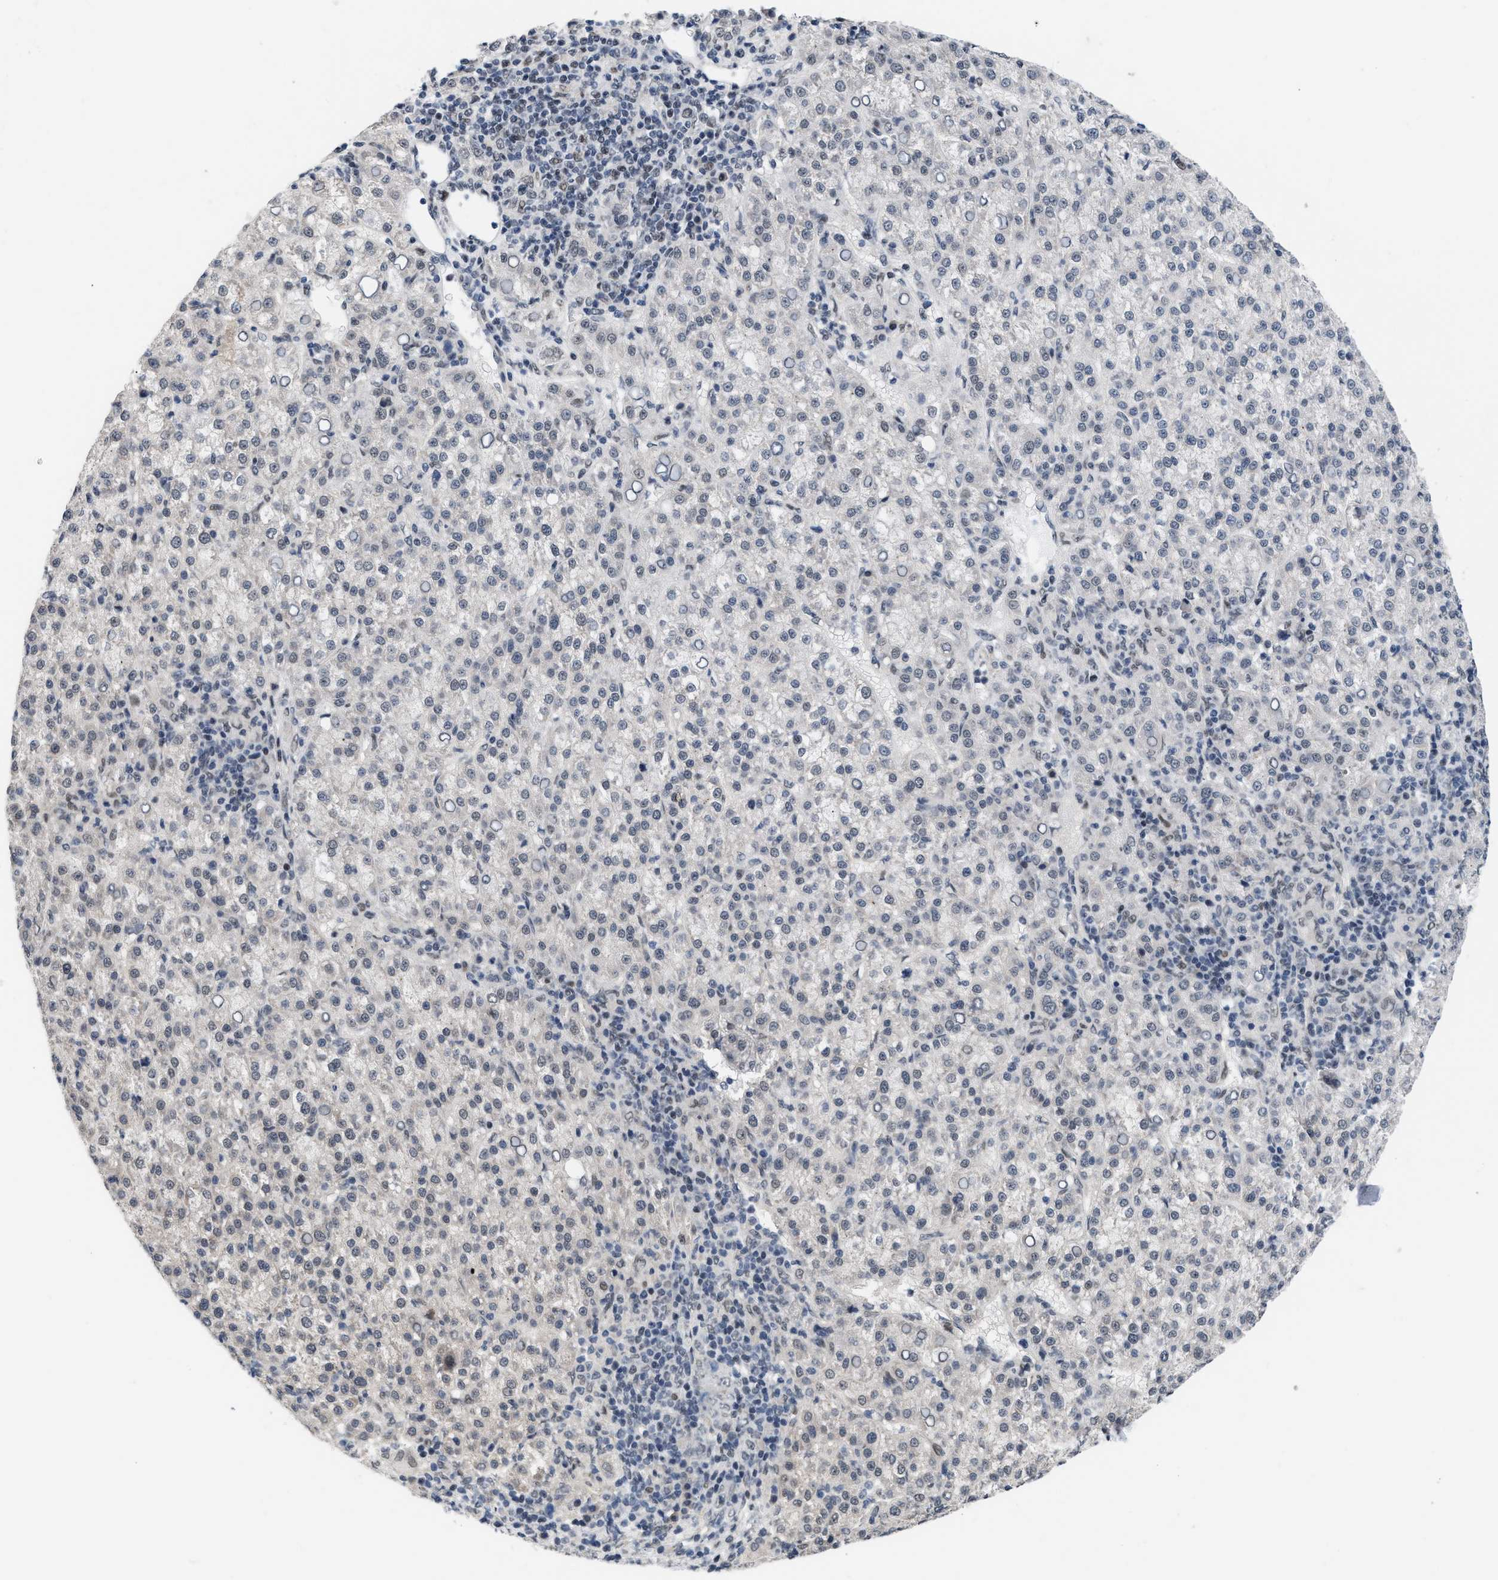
{"staining": {"intensity": "negative", "quantity": "none", "location": "none"}, "tissue": "liver cancer", "cell_type": "Tumor cells", "image_type": "cancer", "snomed": [{"axis": "morphology", "description": "Carcinoma, Hepatocellular, NOS"}, {"axis": "topography", "description": "Liver"}], "caption": "Liver hepatocellular carcinoma was stained to show a protein in brown. There is no significant staining in tumor cells. (DAB IHC with hematoxylin counter stain).", "gene": "TXNRD3", "patient": {"sex": "female", "age": 58}}